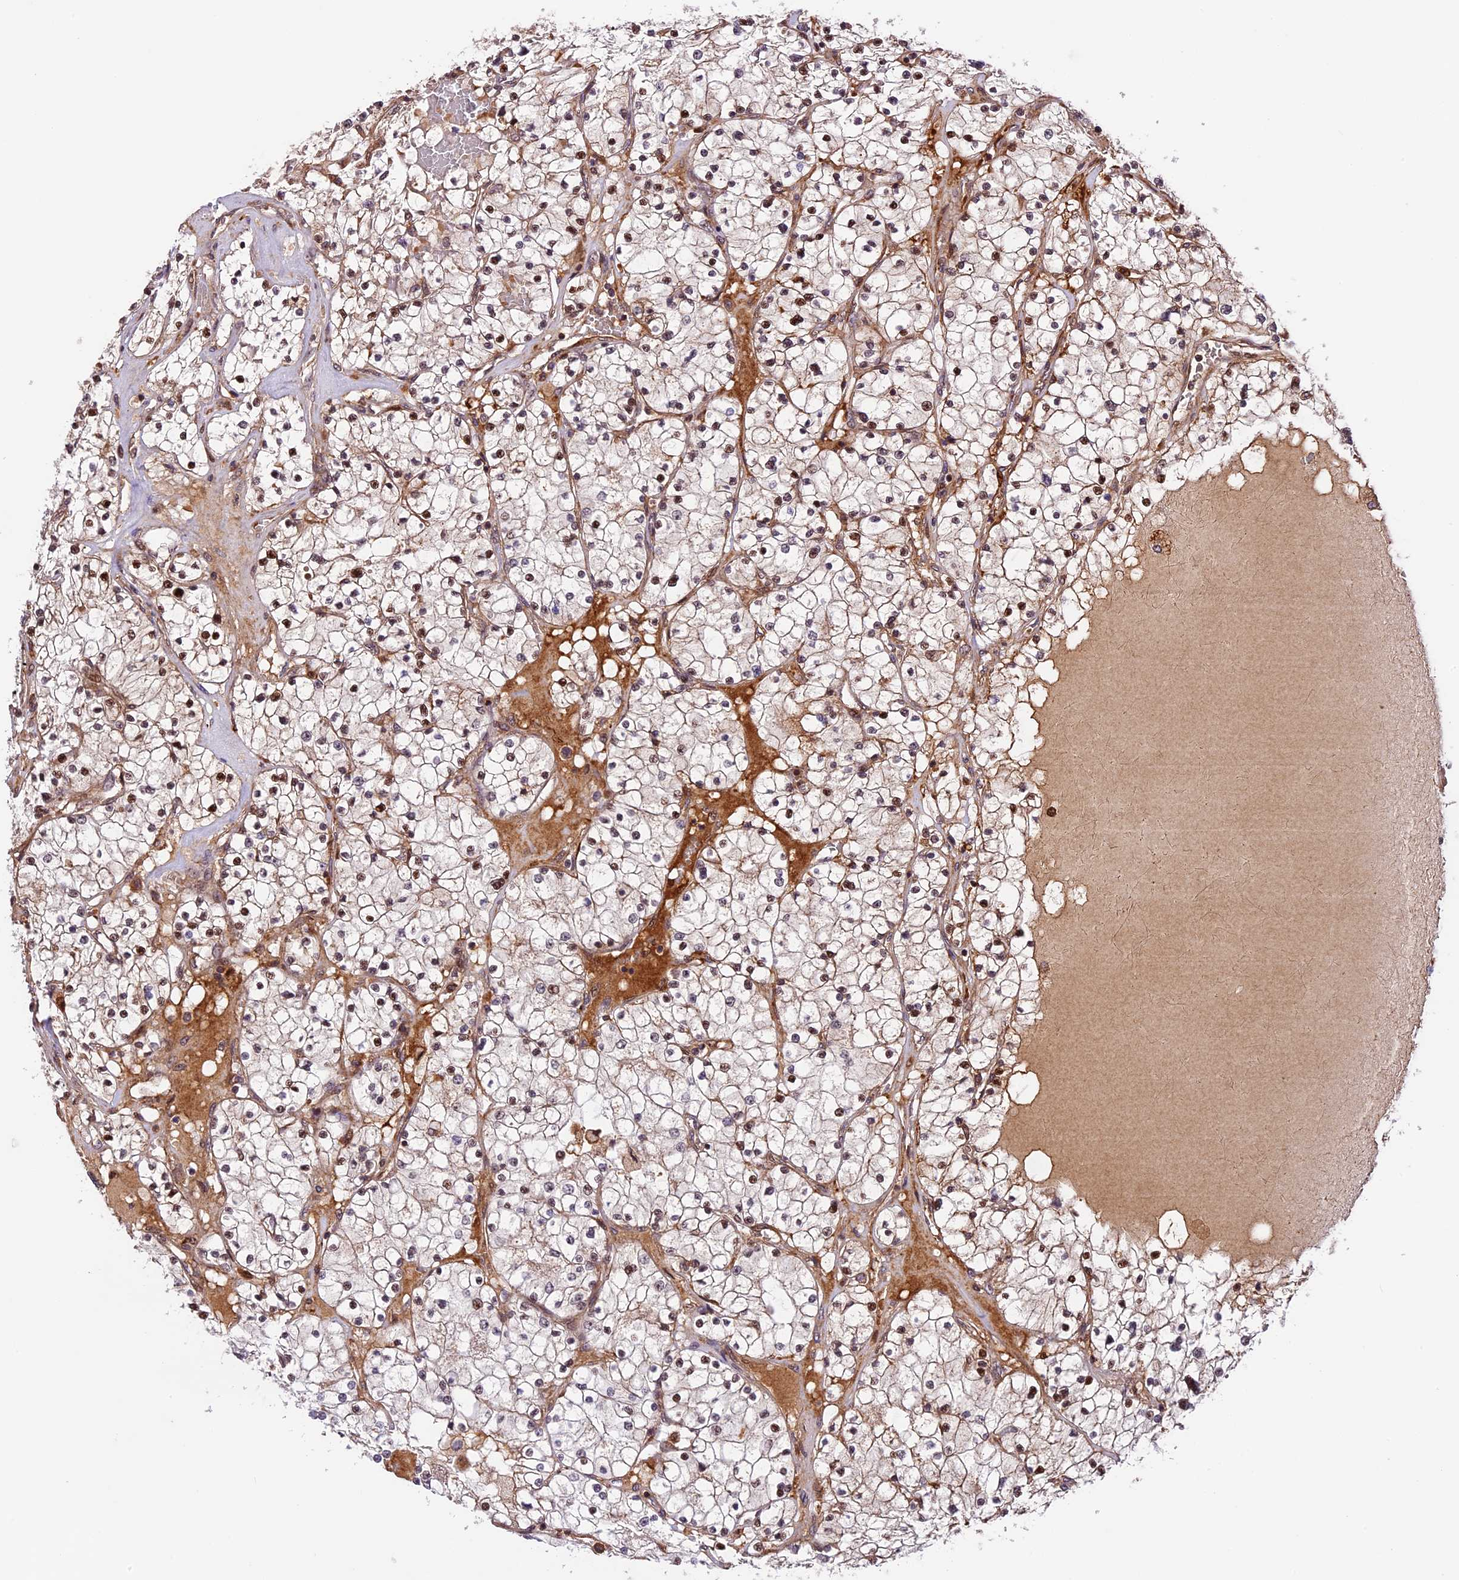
{"staining": {"intensity": "moderate", "quantity": "25%-75%", "location": "cytoplasmic/membranous,nuclear"}, "tissue": "renal cancer", "cell_type": "Tumor cells", "image_type": "cancer", "snomed": [{"axis": "morphology", "description": "Normal tissue, NOS"}, {"axis": "morphology", "description": "Adenocarcinoma, NOS"}, {"axis": "topography", "description": "Kidney"}], "caption": "Adenocarcinoma (renal) stained for a protein exhibits moderate cytoplasmic/membranous and nuclear positivity in tumor cells.", "gene": "DHX38", "patient": {"sex": "male", "age": 68}}